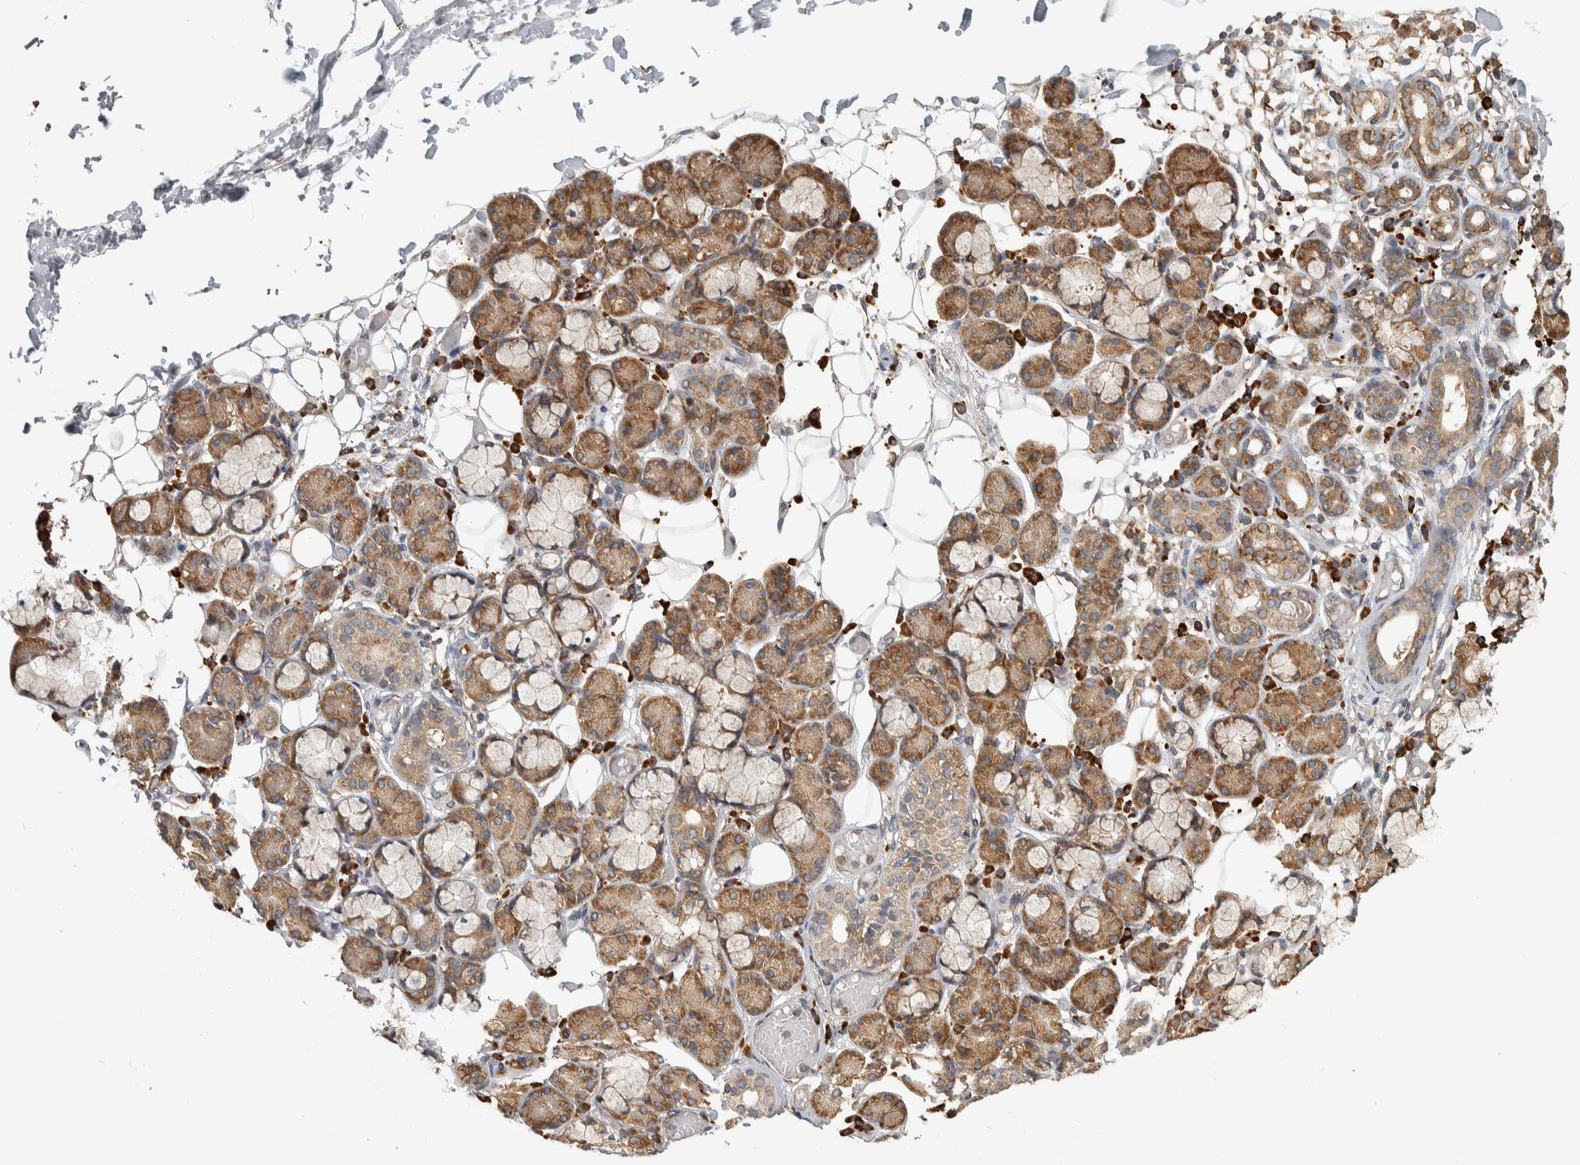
{"staining": {"intensity": "moderate", "quantity": ">75%", "location": "cytoplasmic/membranous"}, "tissue": "salivary gland", "cell_type": "Glandular cells", "image_type": "normal", "snomed": [{"axis": "morphology", "description": "Normal tissue, NOS"}, {"axis": "topography", "description": "Salivary gland"}], "caption": "Salivary gland stained with a brown dye demonstrates moderate cytoplasmic/membranous positive positivity in approximately >75% of glandular cells.", "gene": "EIF3H", "patient": {"sex": "male", "age": 63}}